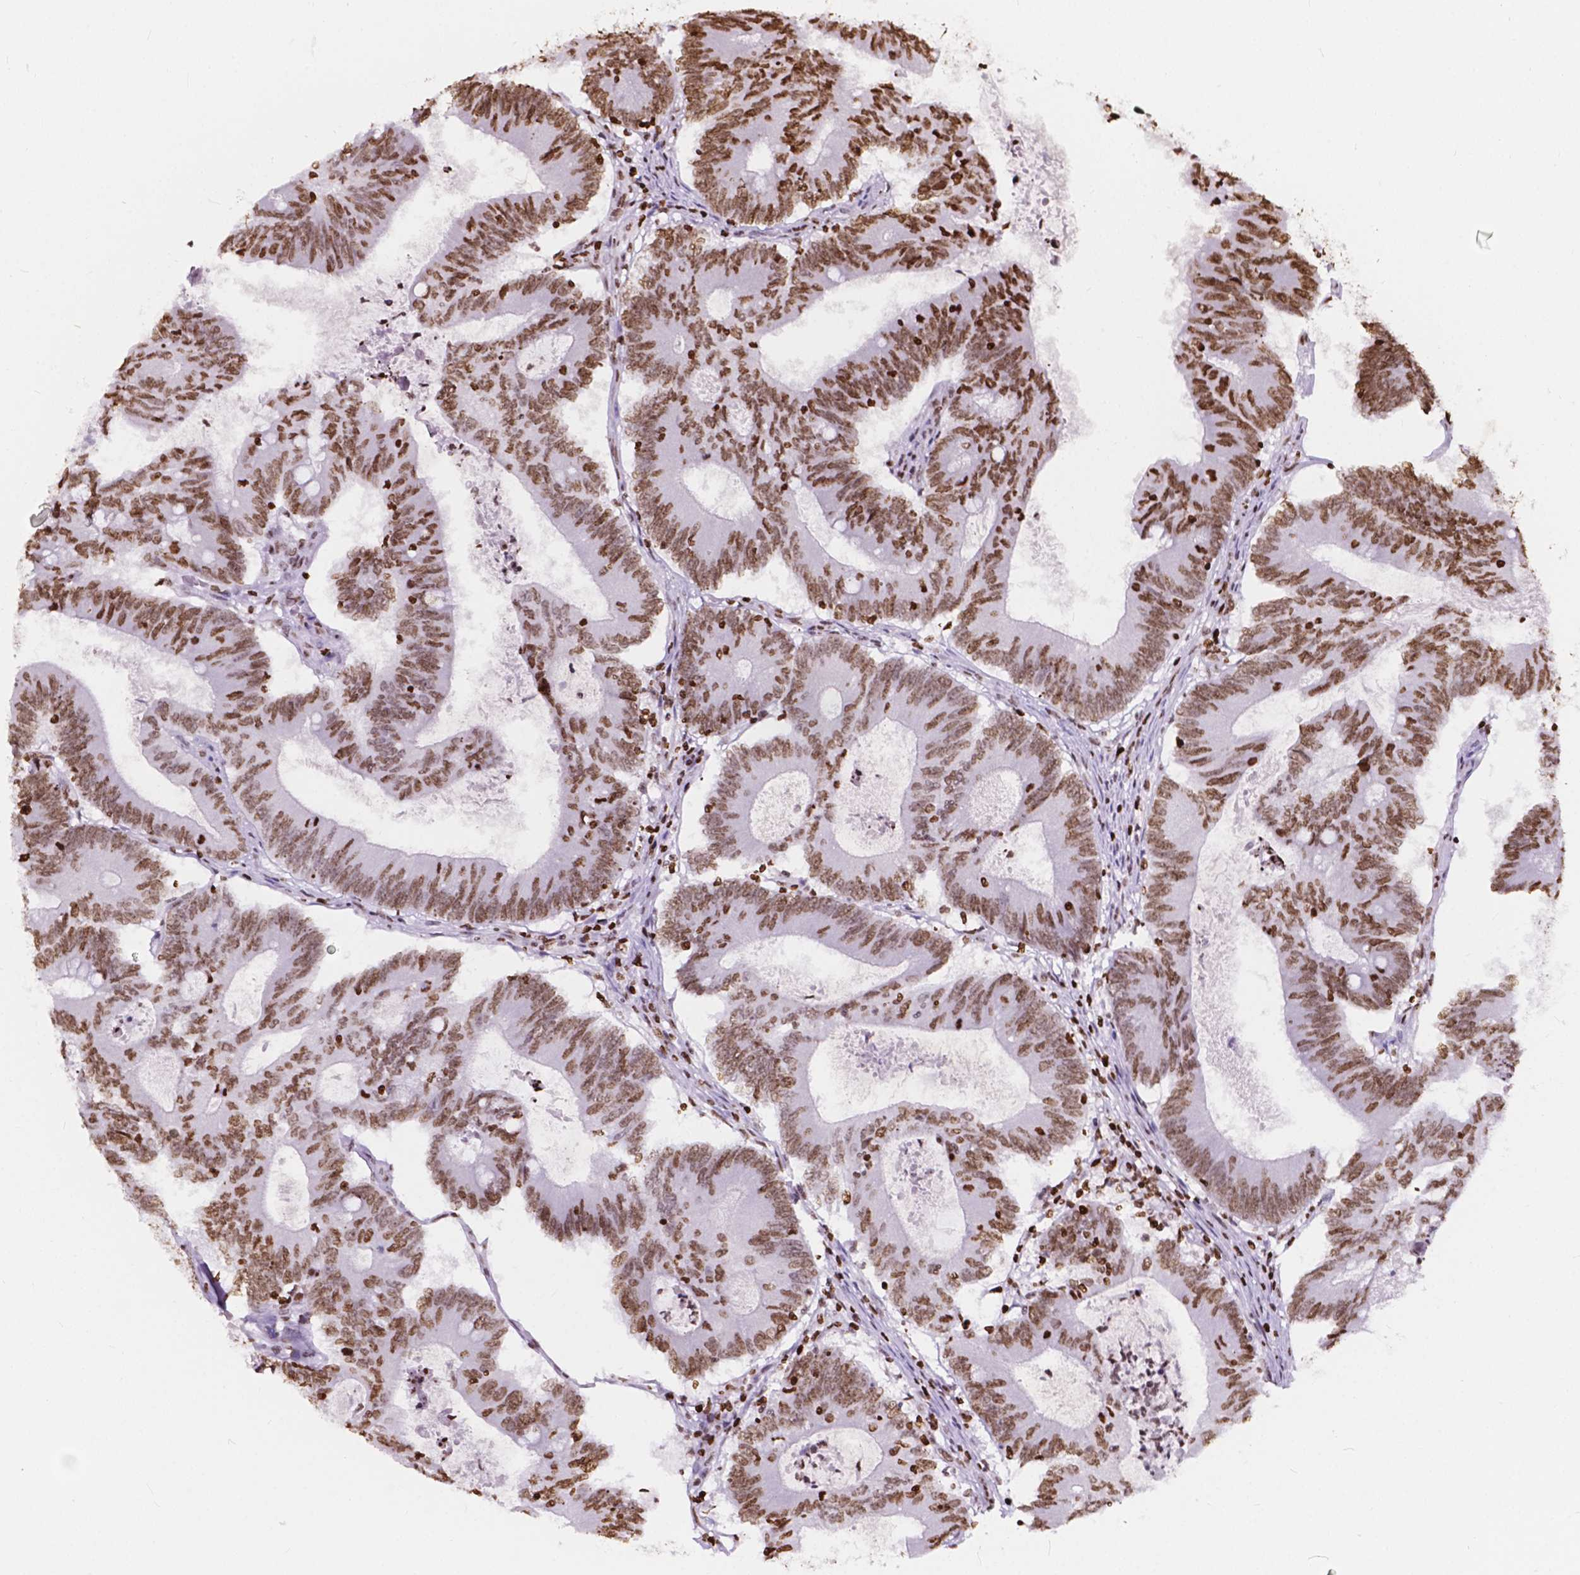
{"staining": {"intensity": "moderate", "quantity": "25%-75%", "location": "nuclear"}, "tissue": "colorectal cancer", "cell_type": "Tumor cells", "image_type": "cancer", "snomed": [{"axis": "morphology", "description": "Adenocarcinoma, NOS"}, {"axis": "topography", "description": "Colon"}], "caption": "The histopathology image displays a brown stain indicating the presence of a protein in the nuclear of tumor cells in colorectal adenocarcinoma. (Stains: DAB in brown, nuclei in blue, Microscopy: brightfield microscopy at high magnification).", "gene": "CBY3", "patient": {"sex": "female", "age": 70}}